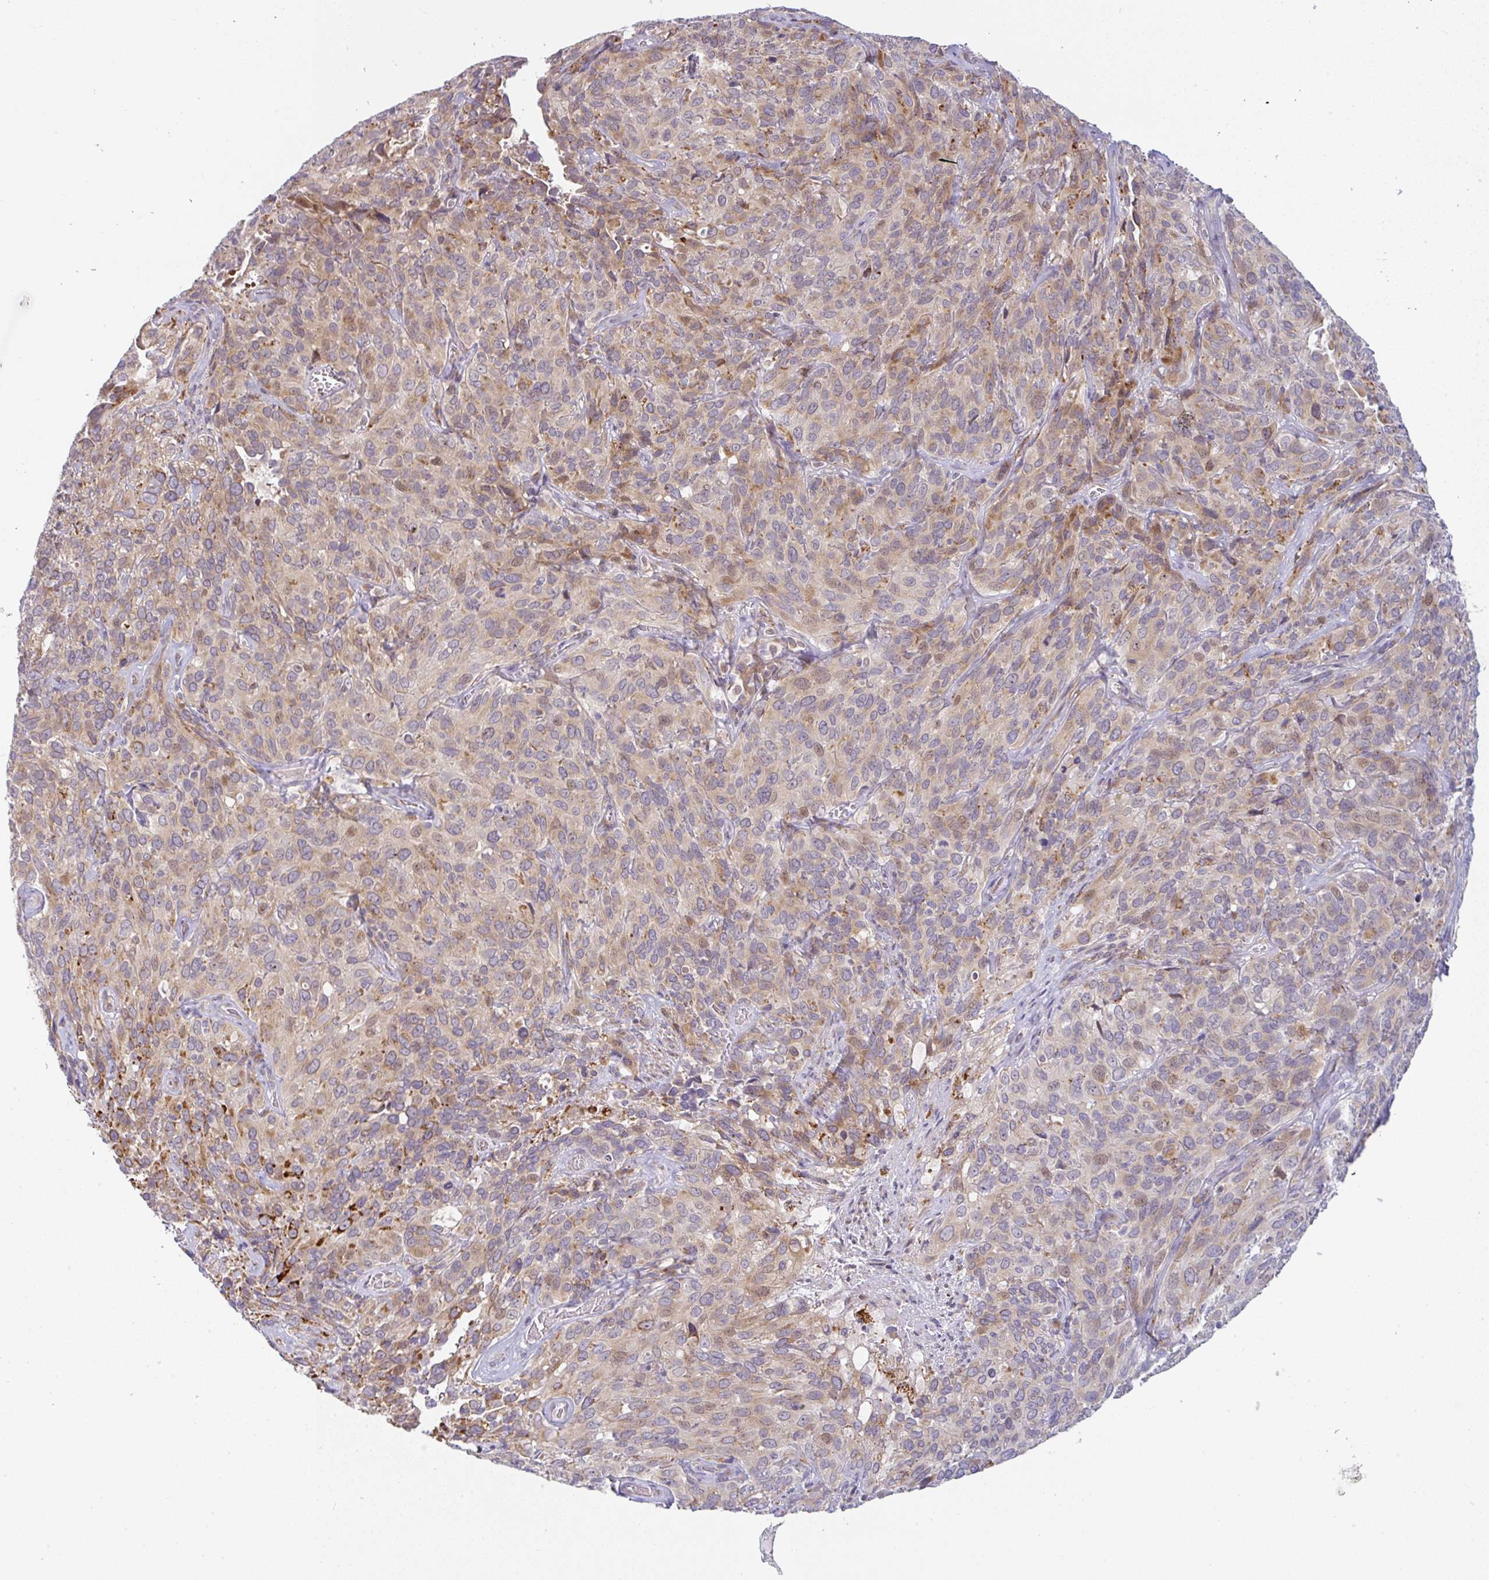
{"staining": {"intensity": "moderate", "quantity": "25%-75%", "location": "cytoplasmic/membranous"}, "tissue": "cervical cancer", "cell_type": "Tumor cells", "image_type": "cancer", "snomed": [{"axis": "morphology", "description": "Squamous cell carcinoma, NOS"}, {"axis": "topography", "description": "Cervix"}], "caption": "Squamous cell carcinoma (cervical) stained for a protein (brown) shows moderate cytoplasmic/membranous positive positivity in approximately 25%-75% of tumor cells.", "gene": "MOB1A", "patient": {"sex": "female", "age": 51}}